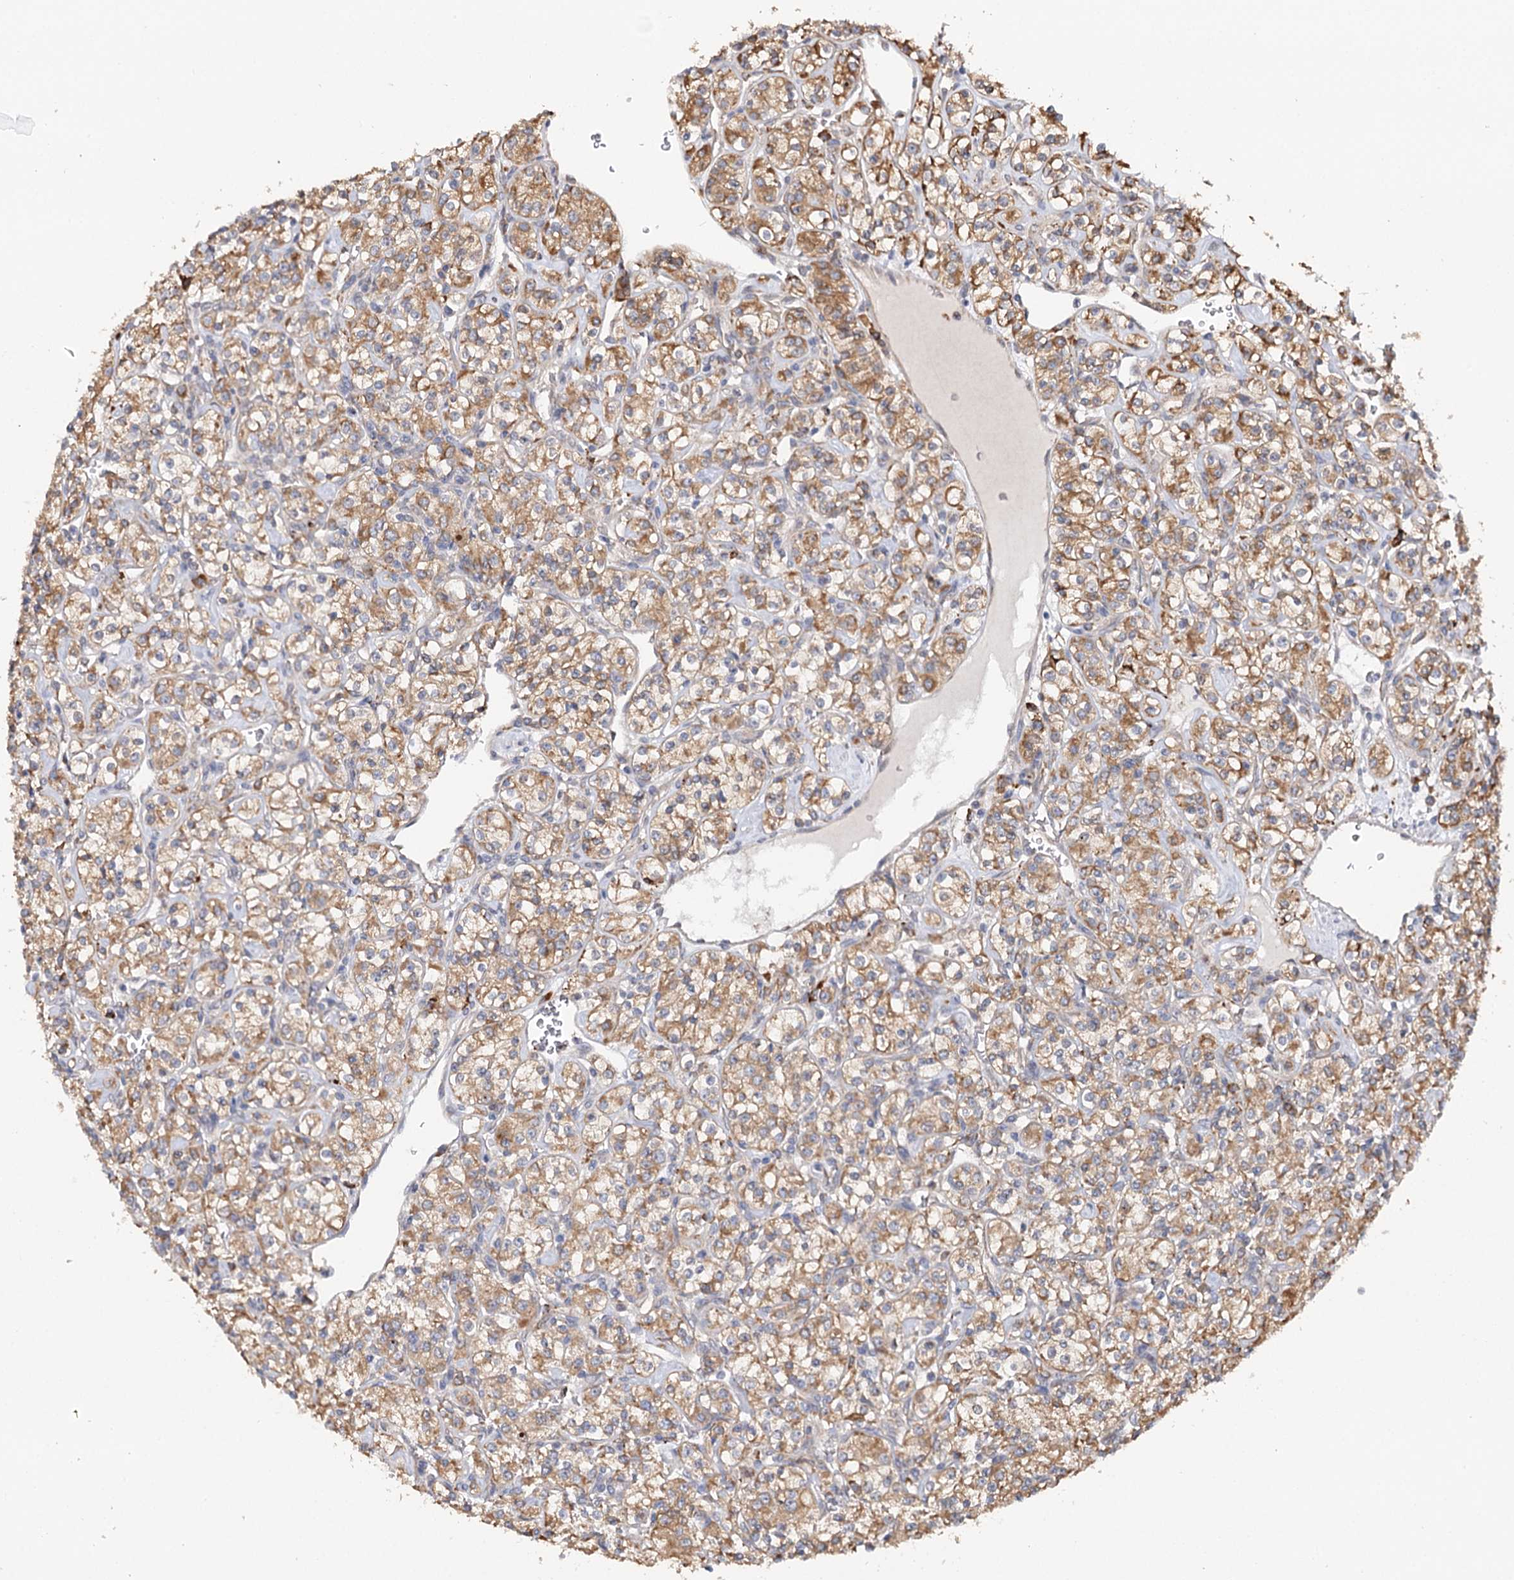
{"staining": {"intensity": "moderate", "quantity": ">75%", "location": "cytoplasmic/membranous"}, "tissue": "renal cancer", "cell_type": "Tumor cells", "image_type": "cancer", "snomed": [{"axis": "morphology", "description": "Adenocarcinoma, NOS"}, {"axis": "topography", "description": "Kidney"}], "caption": "Immunohistochemistry of renal adenocarcinoma exhibits medium levels of moderate cytoplasmic/membranous expression in approximately >75% of tumor cells. (DAB IHC with brightfield microscopy, high magnification).", "gene": "VEGFA", "patient": {"sex": "male", "age": 77}}